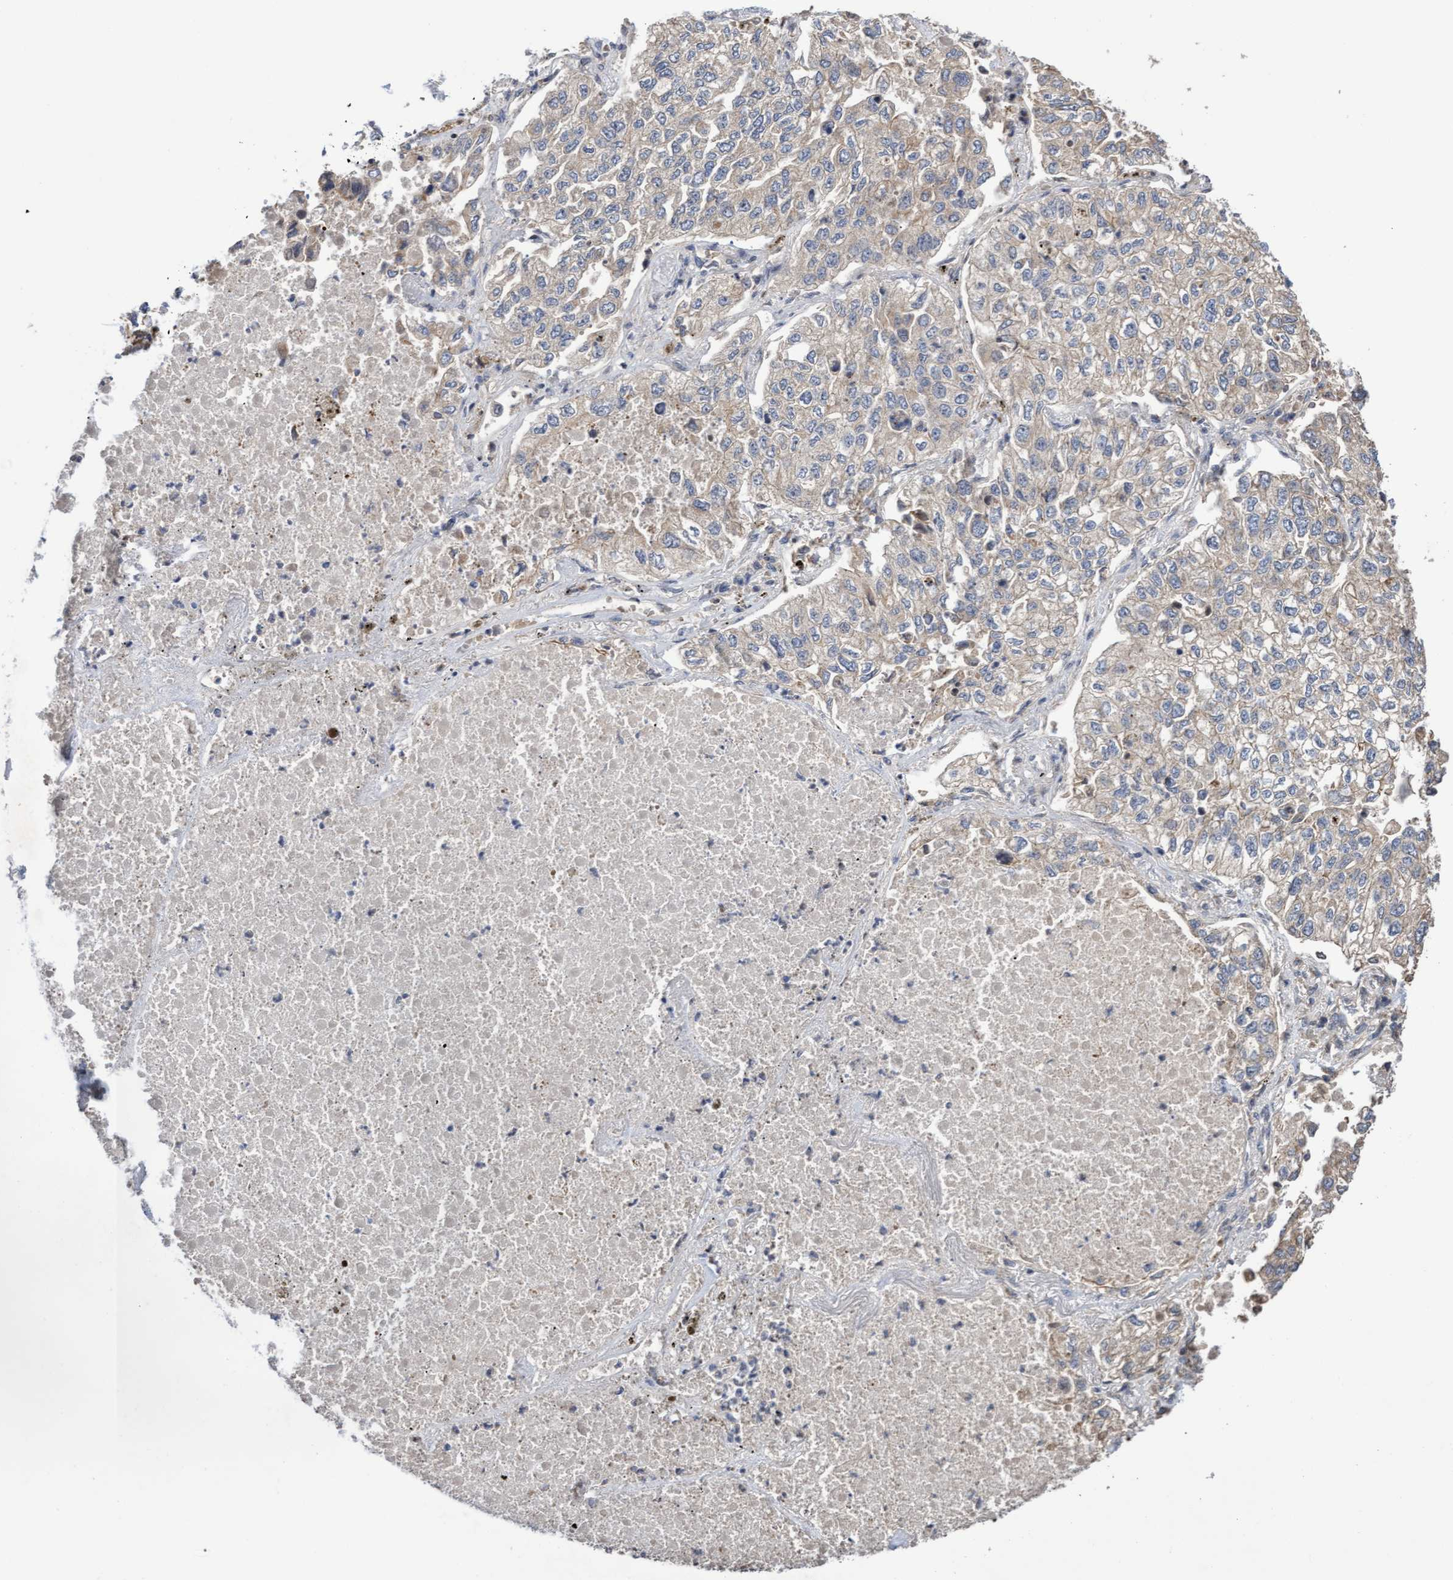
{"staining": {"intensity": "weak", "quantity": "<25%", "location": "cytoplasmic/membranous"}, "tissue": "lung cancer", "cell_type": "Tumor cells", "image_type": "cancer", "snomed": [{"axis": "morphology", "description": "Inflammation, NOS"}, {"axis": "morphology", "description": "Adenocarcinoma, NOS"}, {"axis": "topography", "description": "Lung"}], "caption": "Protein analysis of adenocarcinoma (lung) demonstrates no significant positivity in tumor cells. (Brightfield microscopy of DAB IHC at high magnification).", "gene": "COBL", "patient": {"sex": "male", "age": 63}}